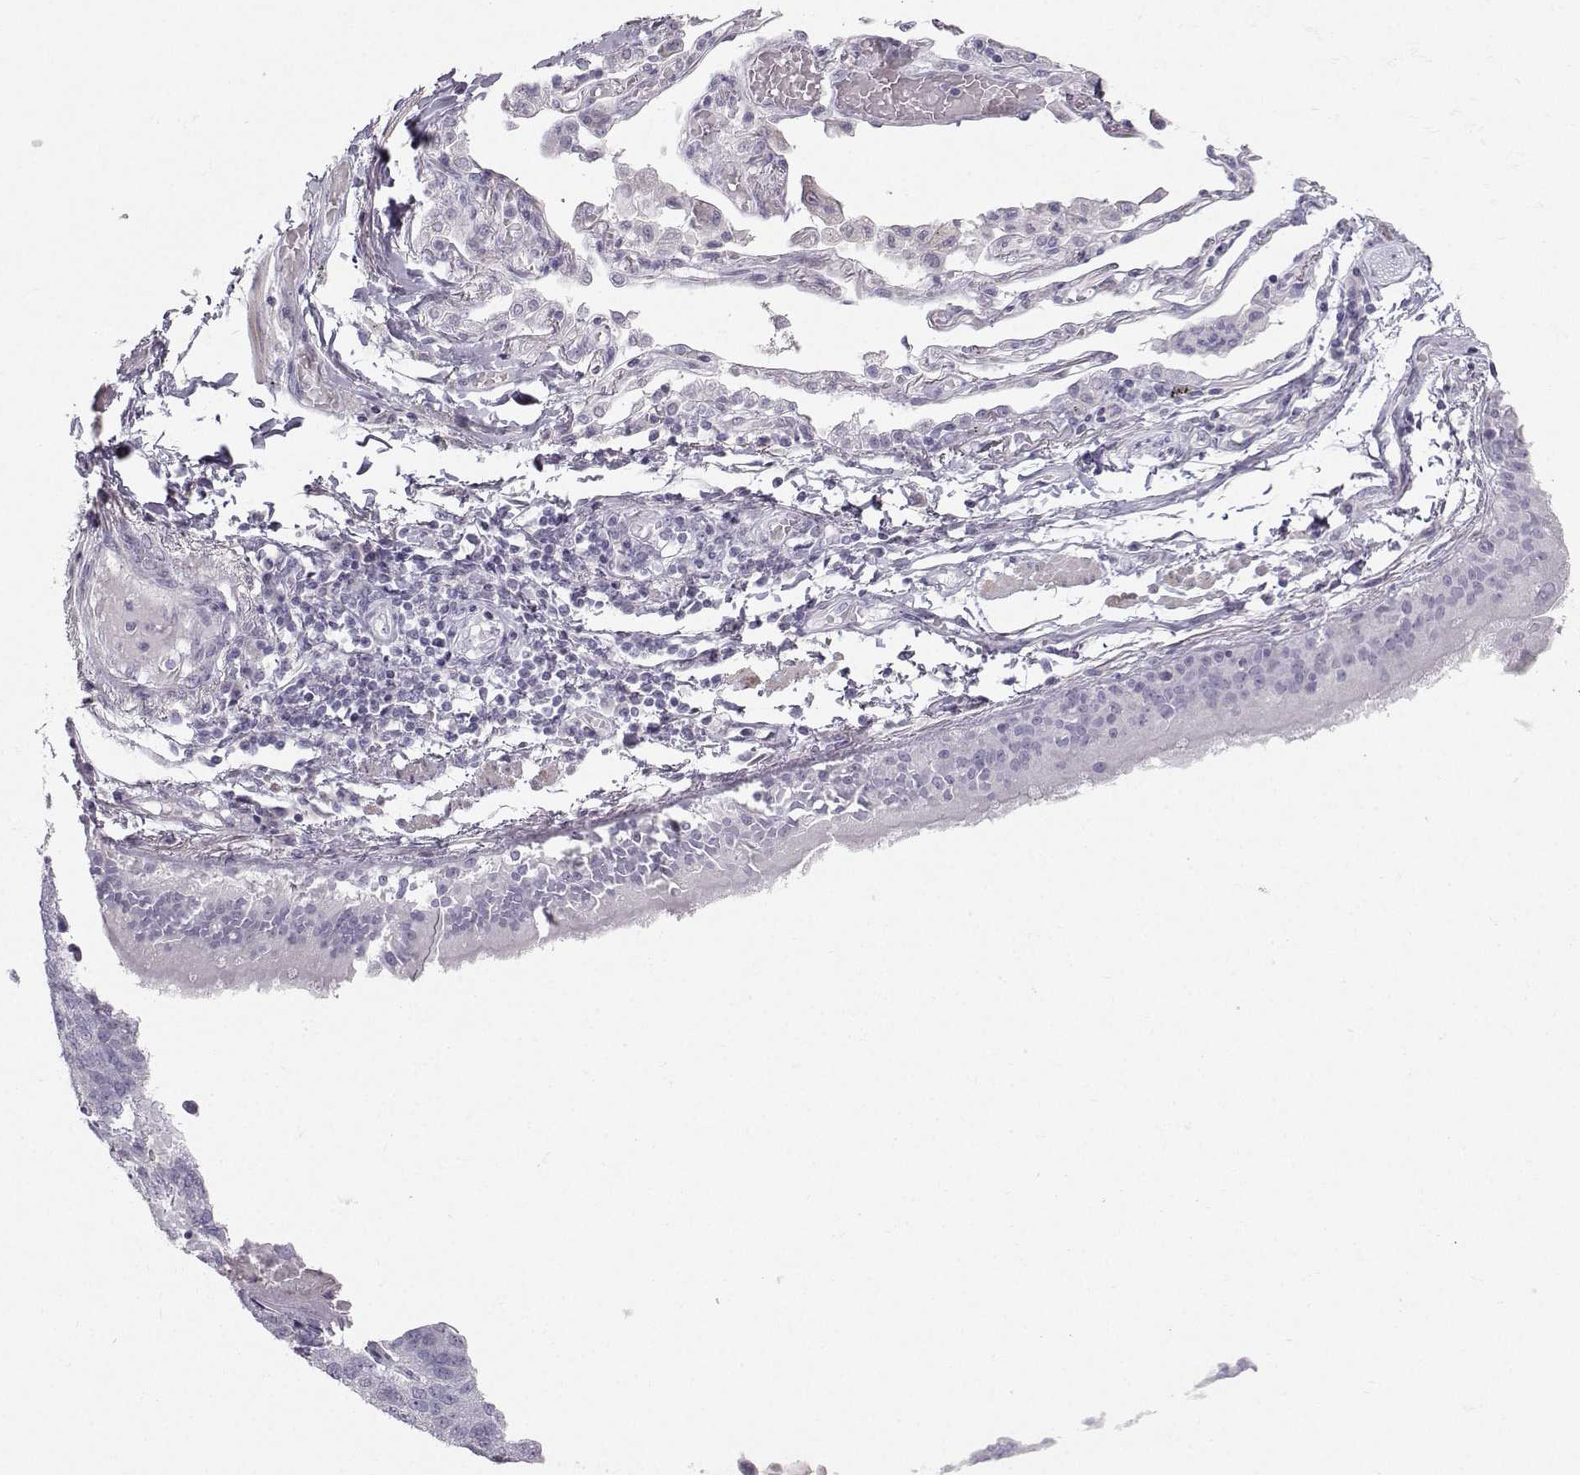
{"staining": {"intensity": "negative", "quantity": "none", "location": "none"}, "tissue": "lung cancer", "cell_type": "Tumor cells", "image_type": "cancer", "snomed": [{"axis": "morphology", "description": "Squamous cell carcinoma, NOS"}, {"axis": "topography", "description": "Lung"}], "caption": "High magnification brightfield microscopy of lung cancer (squamous cell carcinoma) stained with DAB (brown) and counterstained with hematoxylin (blue): tumor cells show no significant positivity. (DAB IHC visualized using brightfield microscopy, high magnification).", "gene": "CASR", "patient": {"sex": "male", "age": 73}}